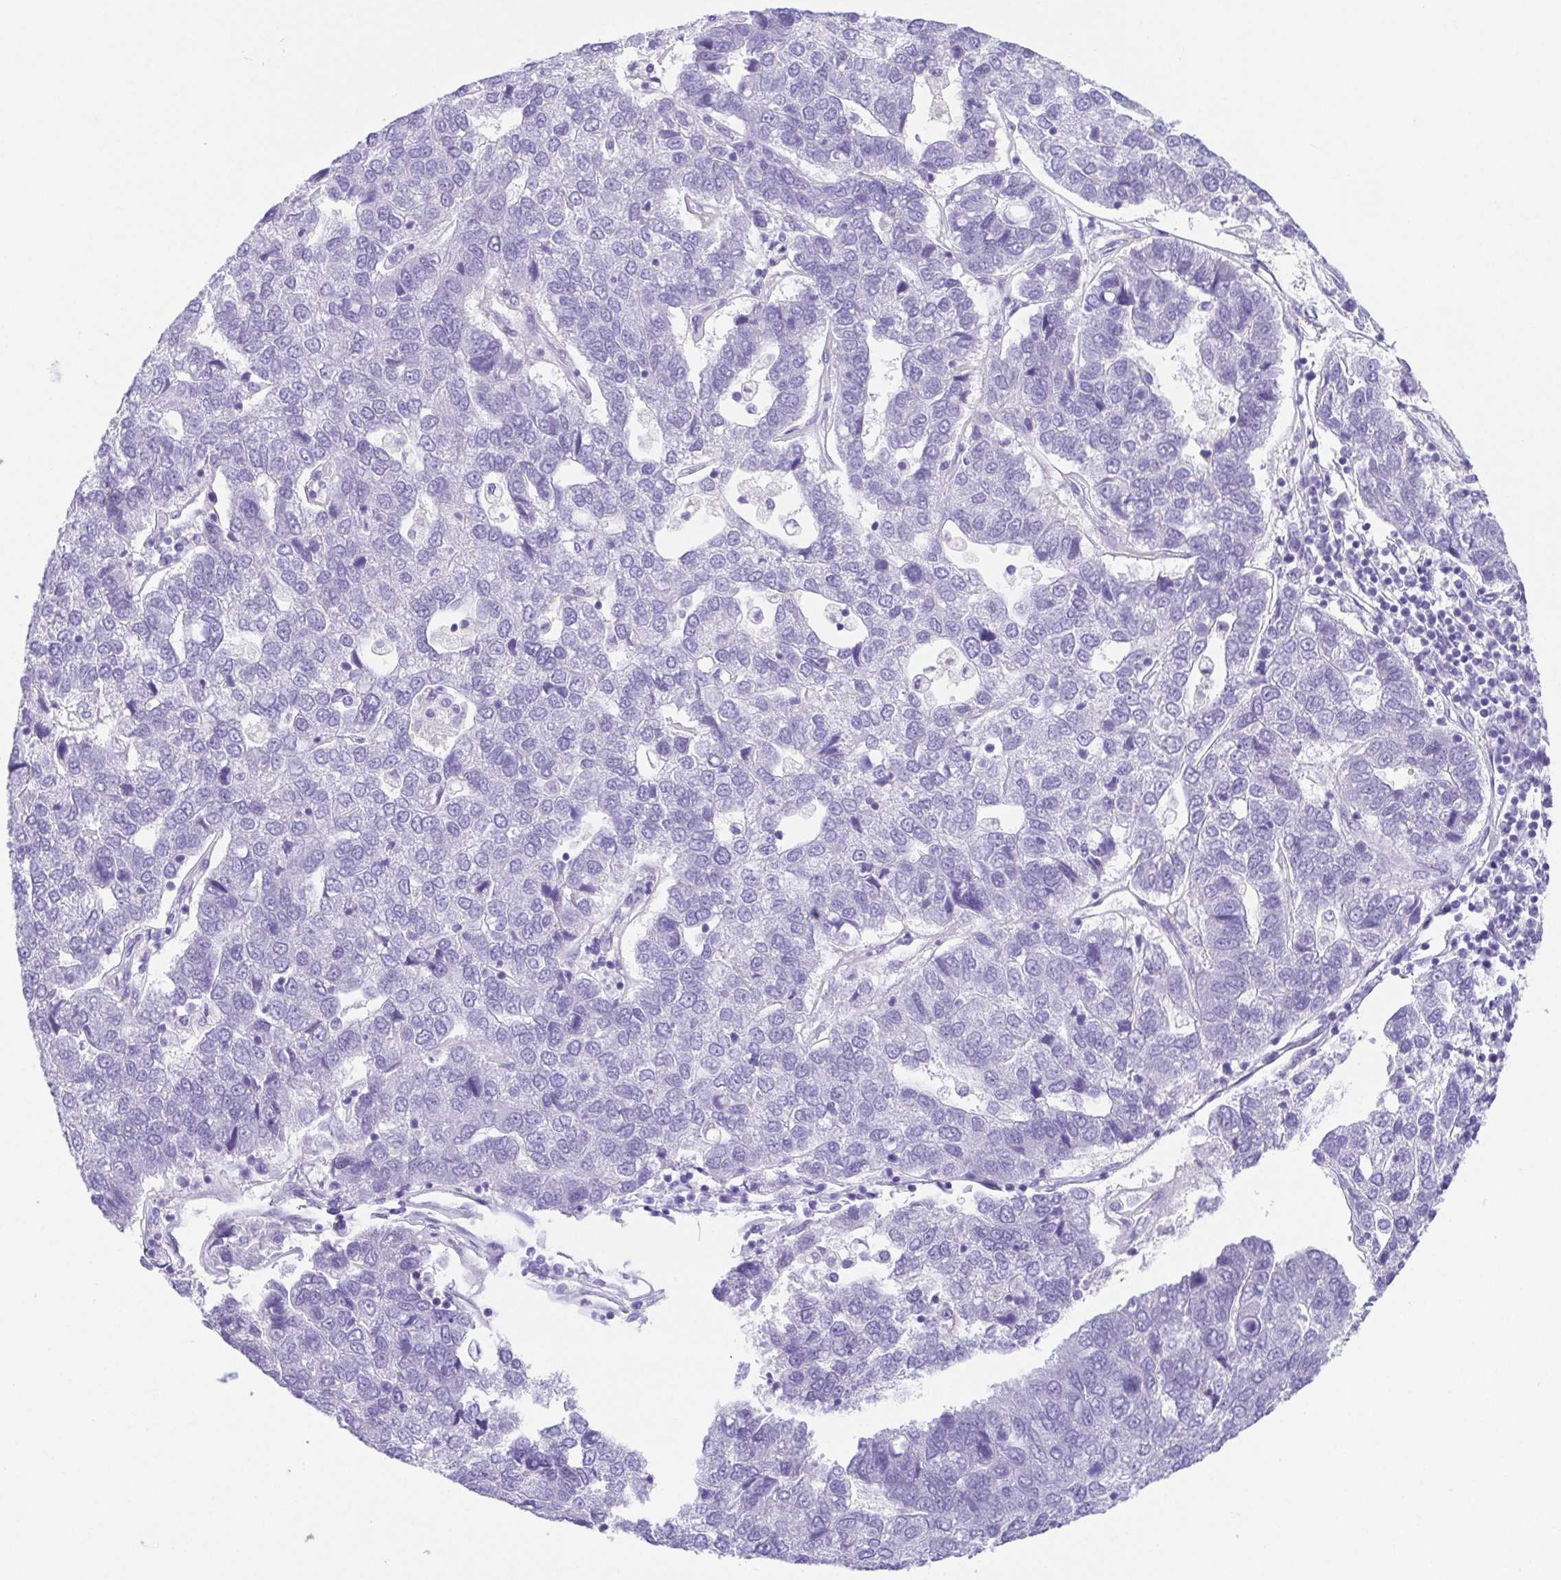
{"staining": {"intensity": "negative", "quantity": "none", "location": "none"}, "tissue": "pancreatic cancer", "cell_type": "Tumor cells", "image_type": "cancer", "snomed": [{"axis": "morphology", "description": "Adenocarcinoma, NOS"}, {"axis": "topography", "description": "Pancreas"}], "caption": "The histopathology image demonstrates no significant positivity in tumor cells of pancreatic adenocarcinoma.", "gene": "SPATA4", "patient": {"sex": "female", "age": 61}}